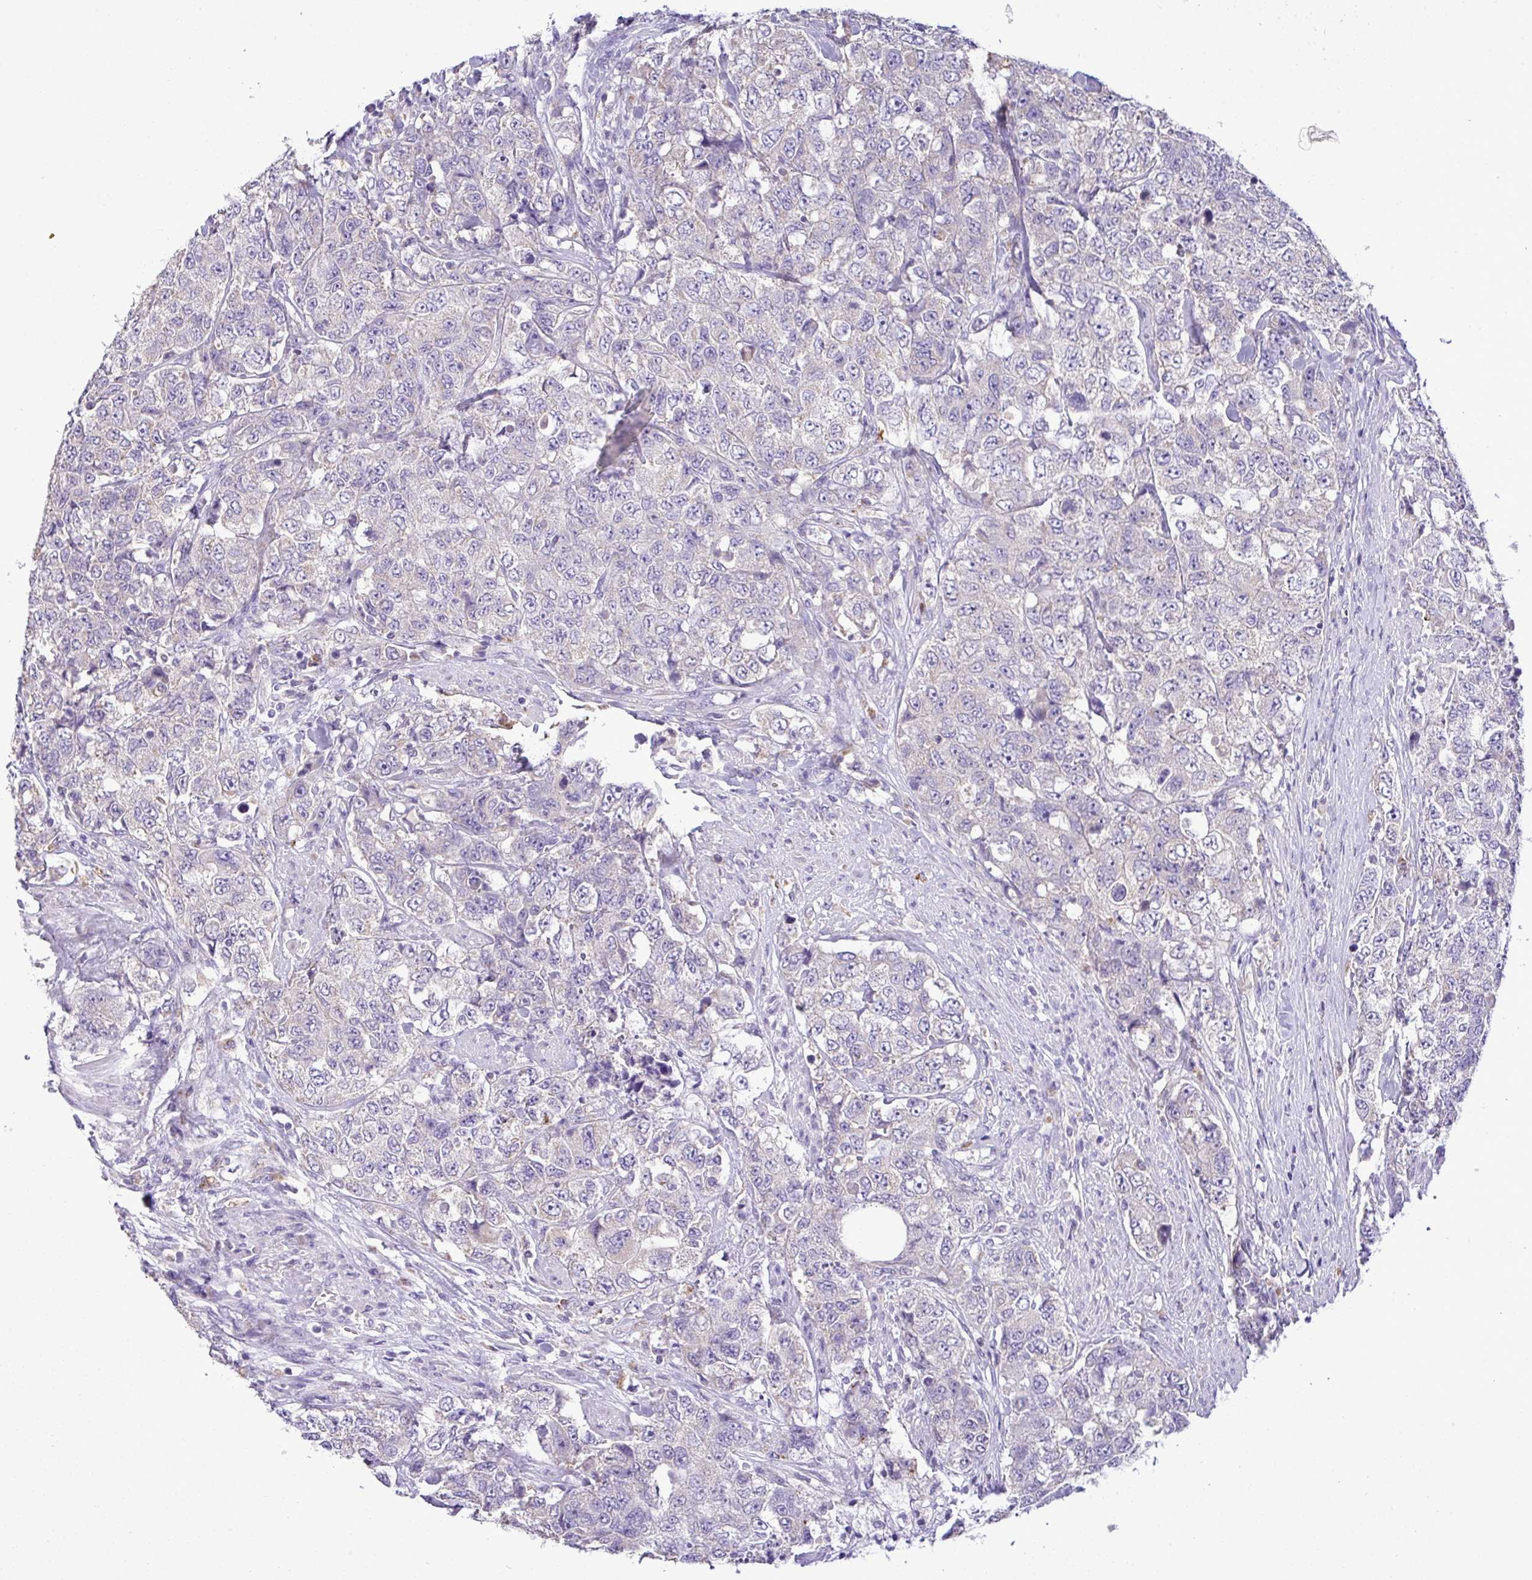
{"staining": {"intensity": "weak", "quantity": "<25%", "location": "cytoplasmic/membranous"}, "tissue": "urothelial cancer", "cell_type": "Tumor cells", "image_type": "cancer", "snomed": [{"axis": "morphology", "description": "Urothelial carcinoma, High grade"}, {"axis": "topography", "description": "Urinary bladder"}], "caption": "A high-resolution image shows immunohistochemistry (IHC) staining of urothelial cancer, which reveals no significant positivity in tumor cells.", "gene": "ST8SIA2", "patient": {"sex": "female", "age": 78}}